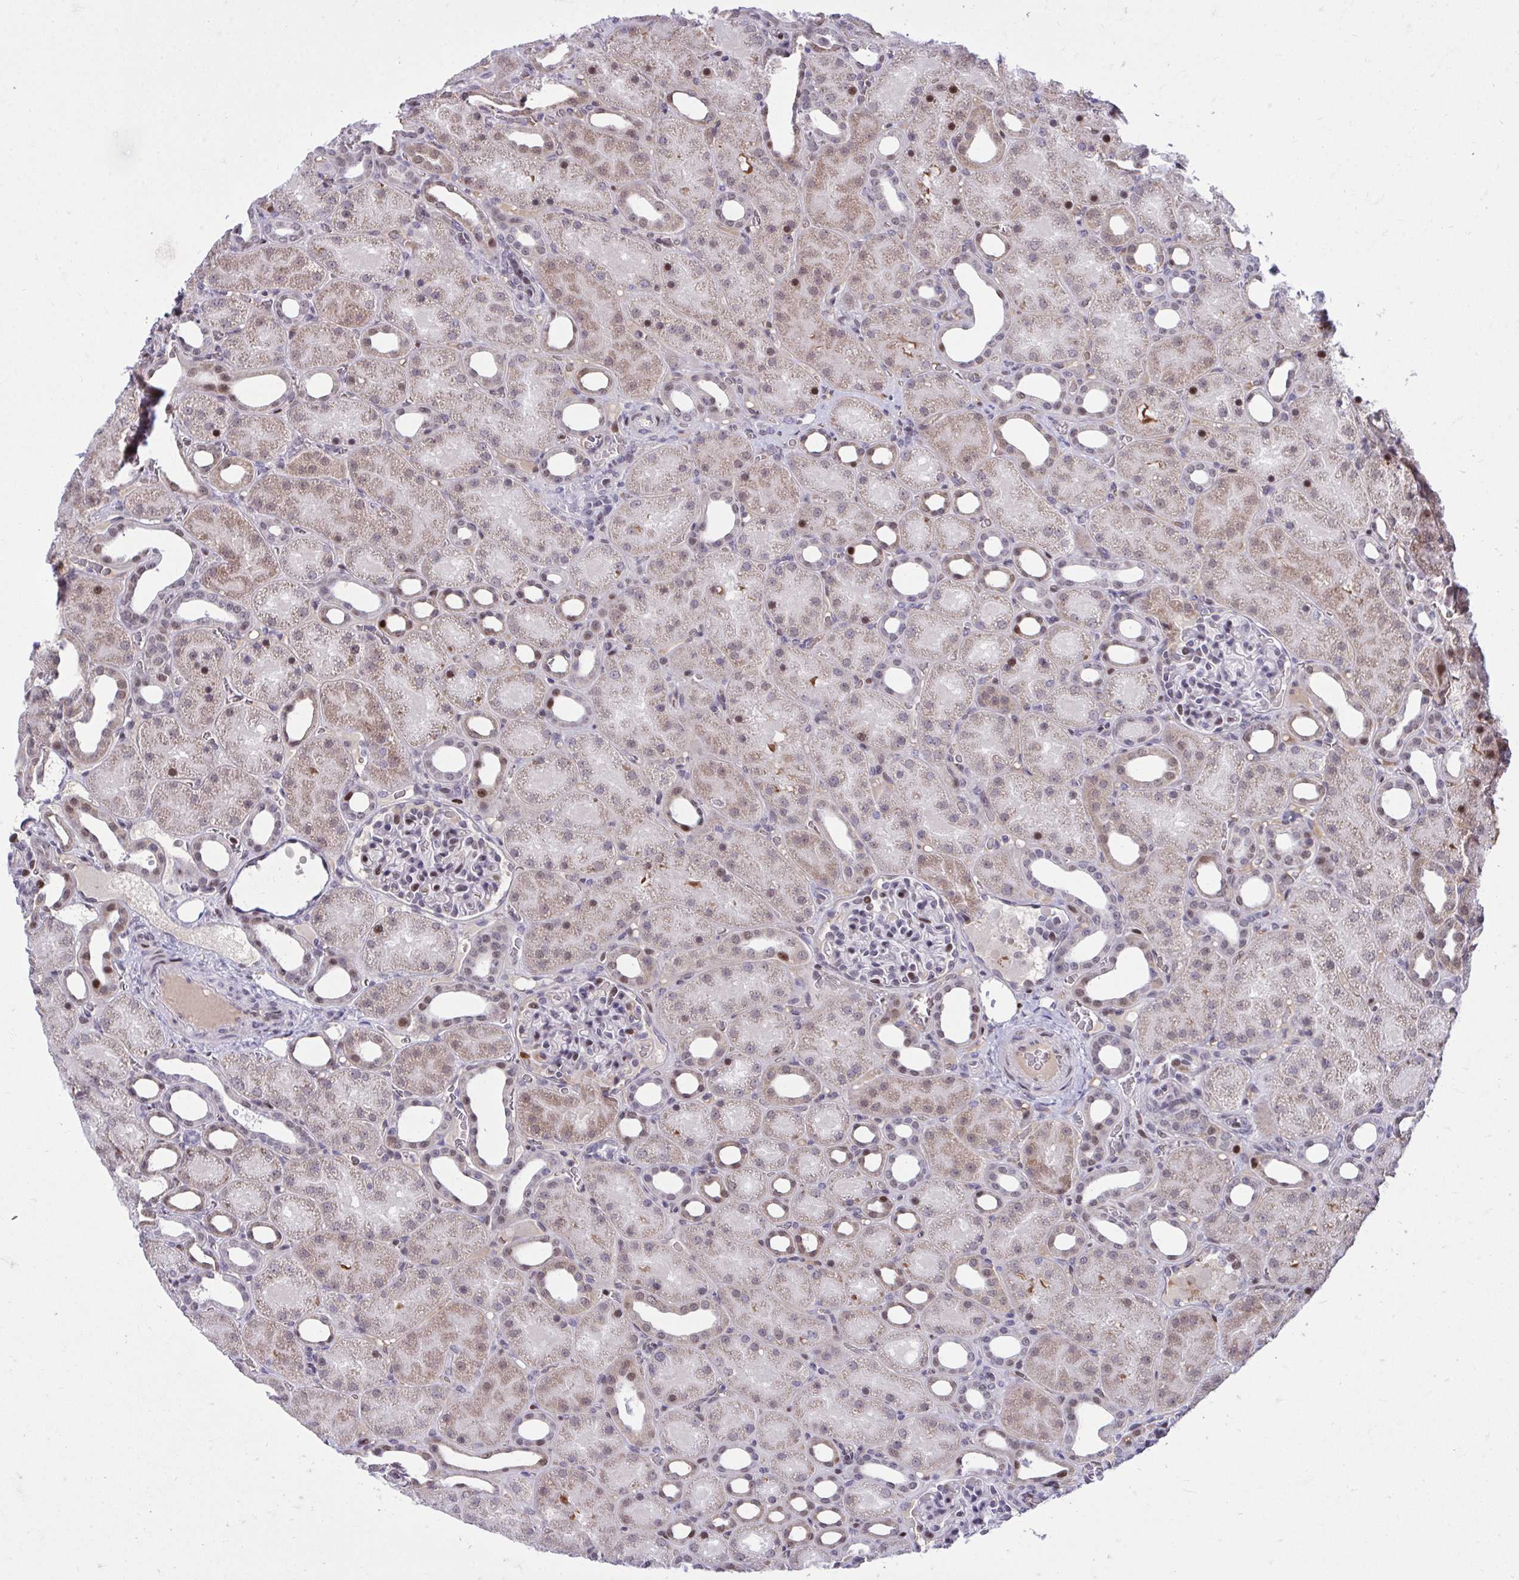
{"staining": {"intensity": "strong", "quantity": "<25%", "location": "nuclear"}, "tissue": "kidney", "cell_type": "Cells in glomeruli", "image_type": "normal", "snomed": [{"axis": "morphology", "description": "Normal tissue, NOS"}, {"axis": "topography", "description": "Kidney"}], "caption": "Strong nuclear positivity is present in about <25% of cells in glomeruli in benign kidney. (DAB = brown stain, brightfield microscopy at high magnification).", "gene": "C14orf39", "patient": {"sex": "male", "age": 2}}